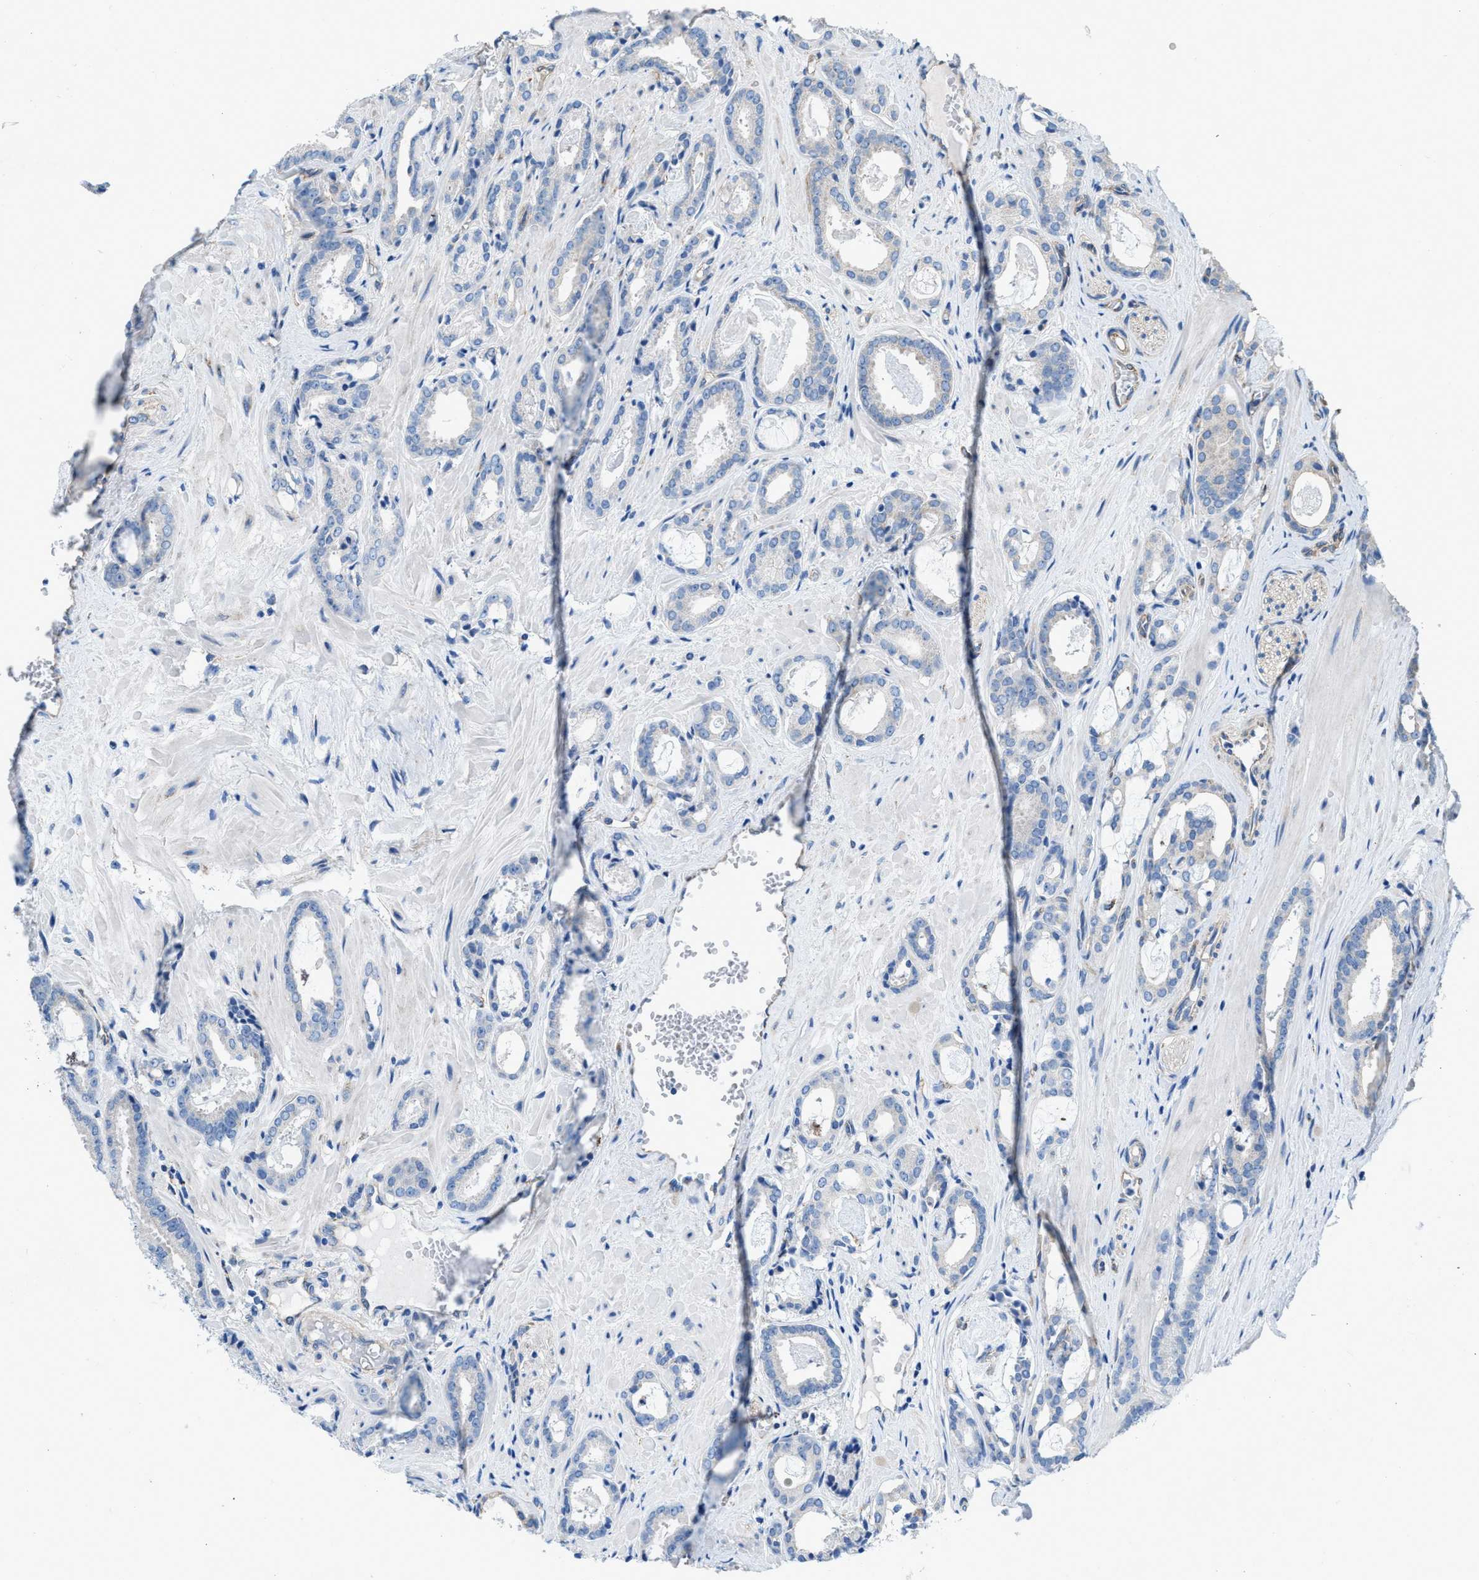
{"staining": {"intensity": "negative", "quantity": "none", "location": "none"}, "tissue": "prostate cancer", "cell_type": "Tumor cells", "image_type": "cancer", "snomed": [{"axis": "morphology", "description": "Adenocarcinoma, Low grade"}, {"axis": "topography", "description": "Prostate"}], "caption": "There is no significant expression in tumor cells of prostate low-grade adenocarcinoma.", "gene": "DOLPP1", "patient": {"sex": "male", "age": 53}}